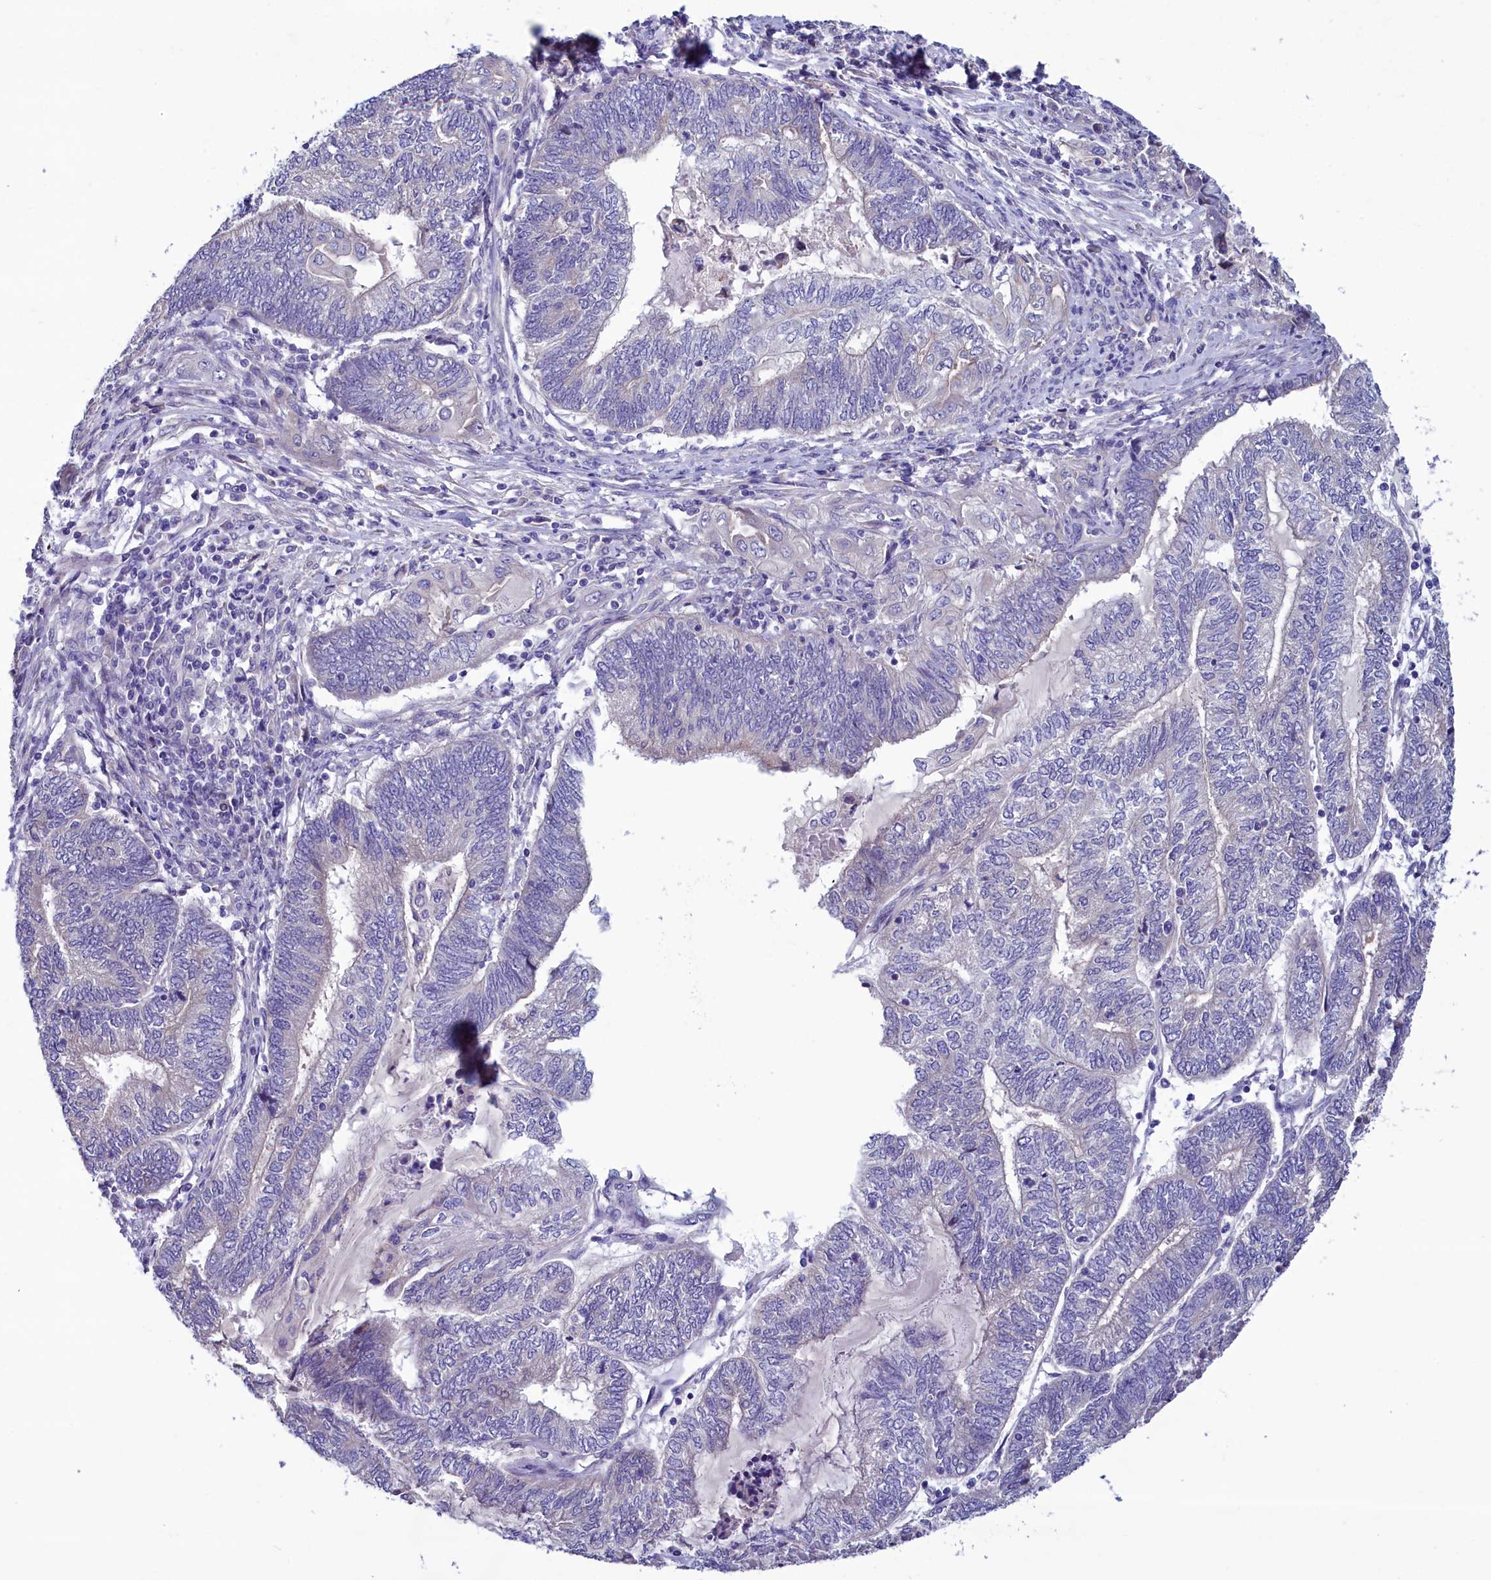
{"staining": {"intensity": "negative", "quantity": "none", "location": "none"}, "tissue": "endometrial cancer", "cell_type": "Tumor cells", "image_type": "cancer", "snomed": [{"axis": "morphology", "description": "Adenocarcinoma, NOS"}, {"axis": "topography", "description": "Uterus"}, {"axis": "topography", "description": "Endometrium"}], "caption": "Tumor cells are negative for brown protein staining in endometrial adenocarcinoma.", "gene": "KRBOX5", "patient": {"sex": "female", "age": 70}}